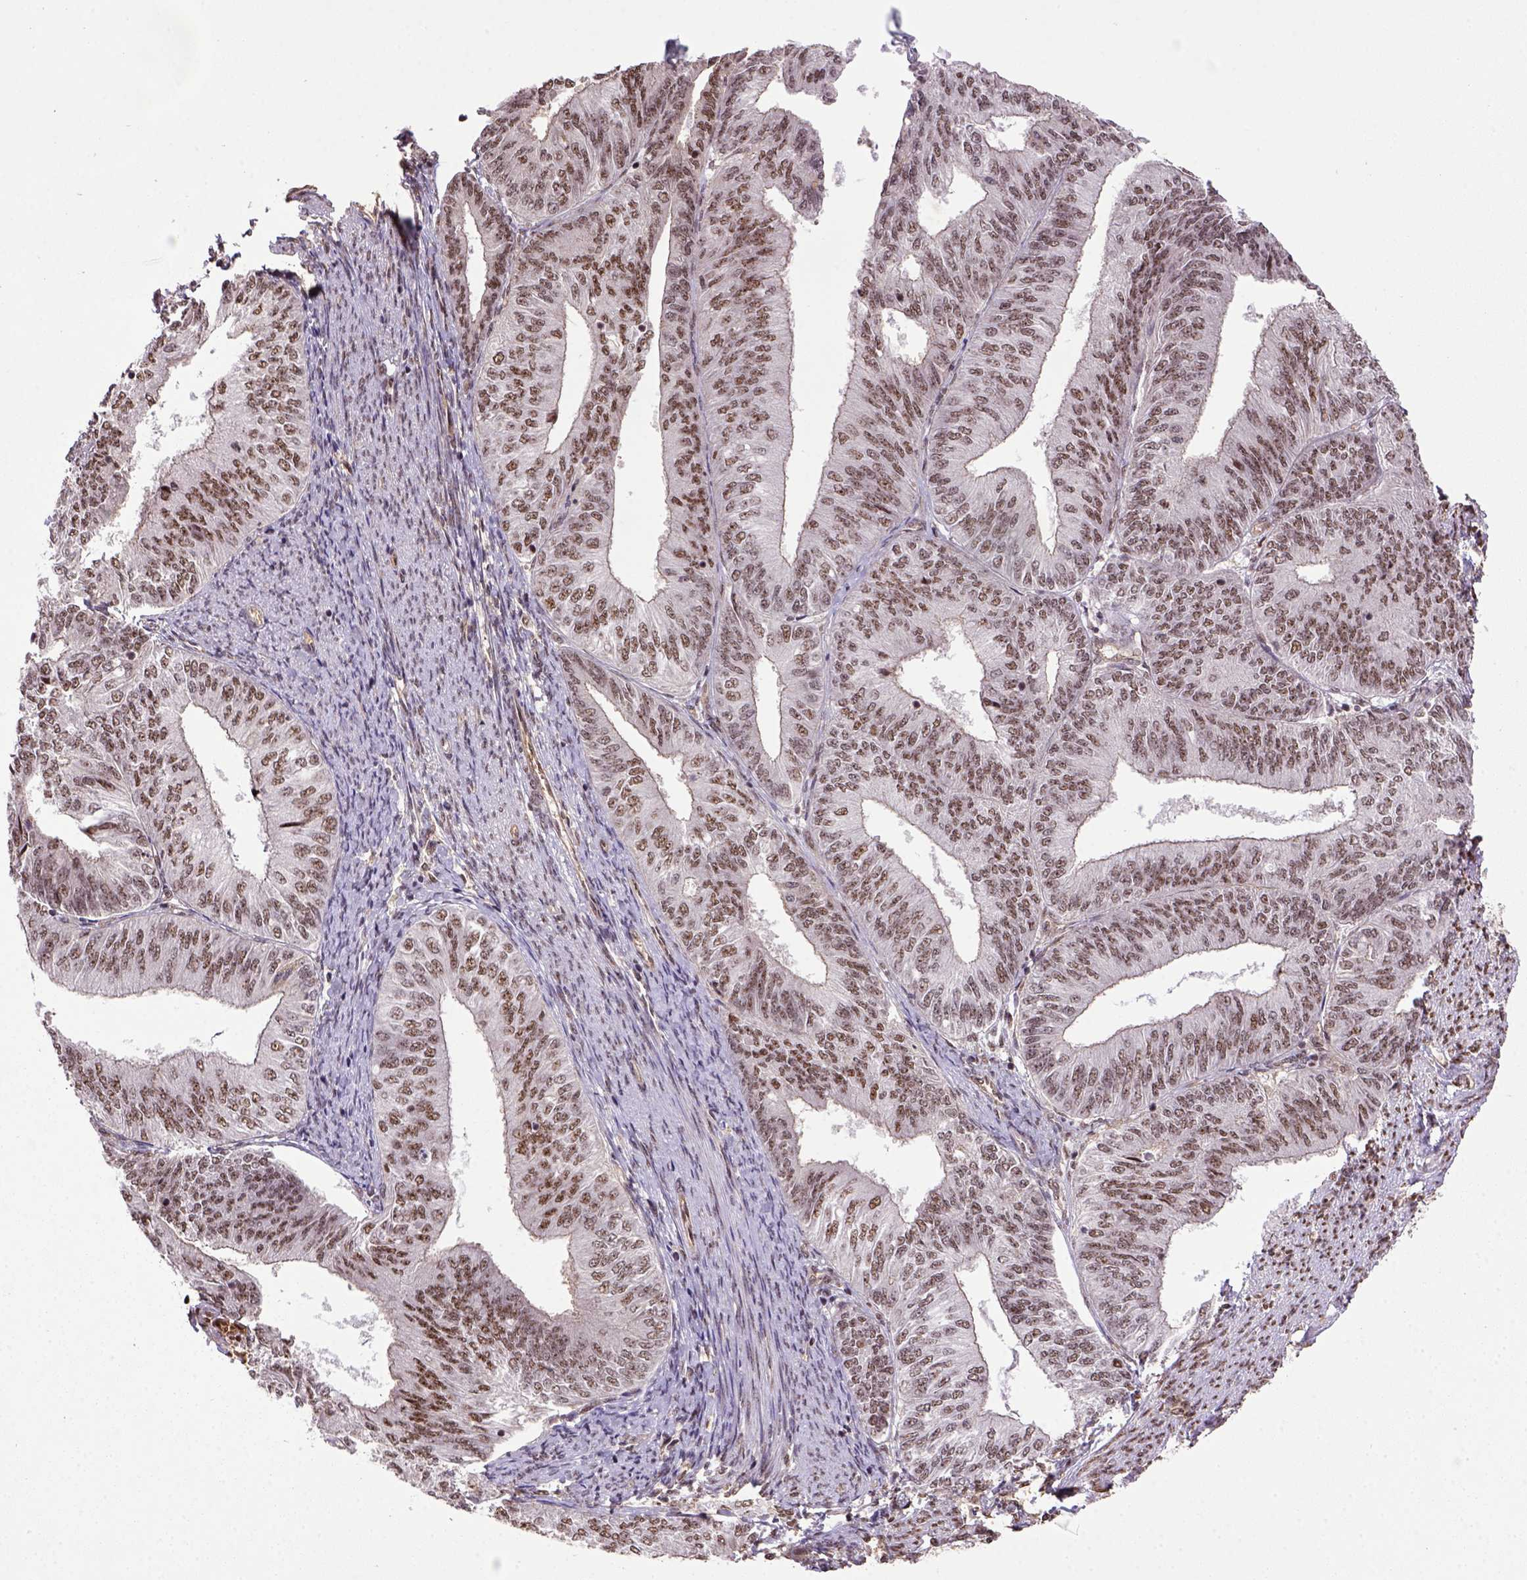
{"staining": {"intensity": "moderate", "quantity": ">75%", "location": "nuclear"}, "tissue": "endometrial cancer", "cell_type": "Tumor cells", "image_type": "cancer", "snomed": [{"axis": "morphology", "description": "Adenocarcinoma, NOS"}, {"axis": "topography", "description": "Endometrium"}], "caption": "Endometrial cancer (adenocarcinoma) stained with a protein marker shows moderate staining in tumor cells.", "gene": "PPIG", "patient": {"sex": "female", "age": 58}}